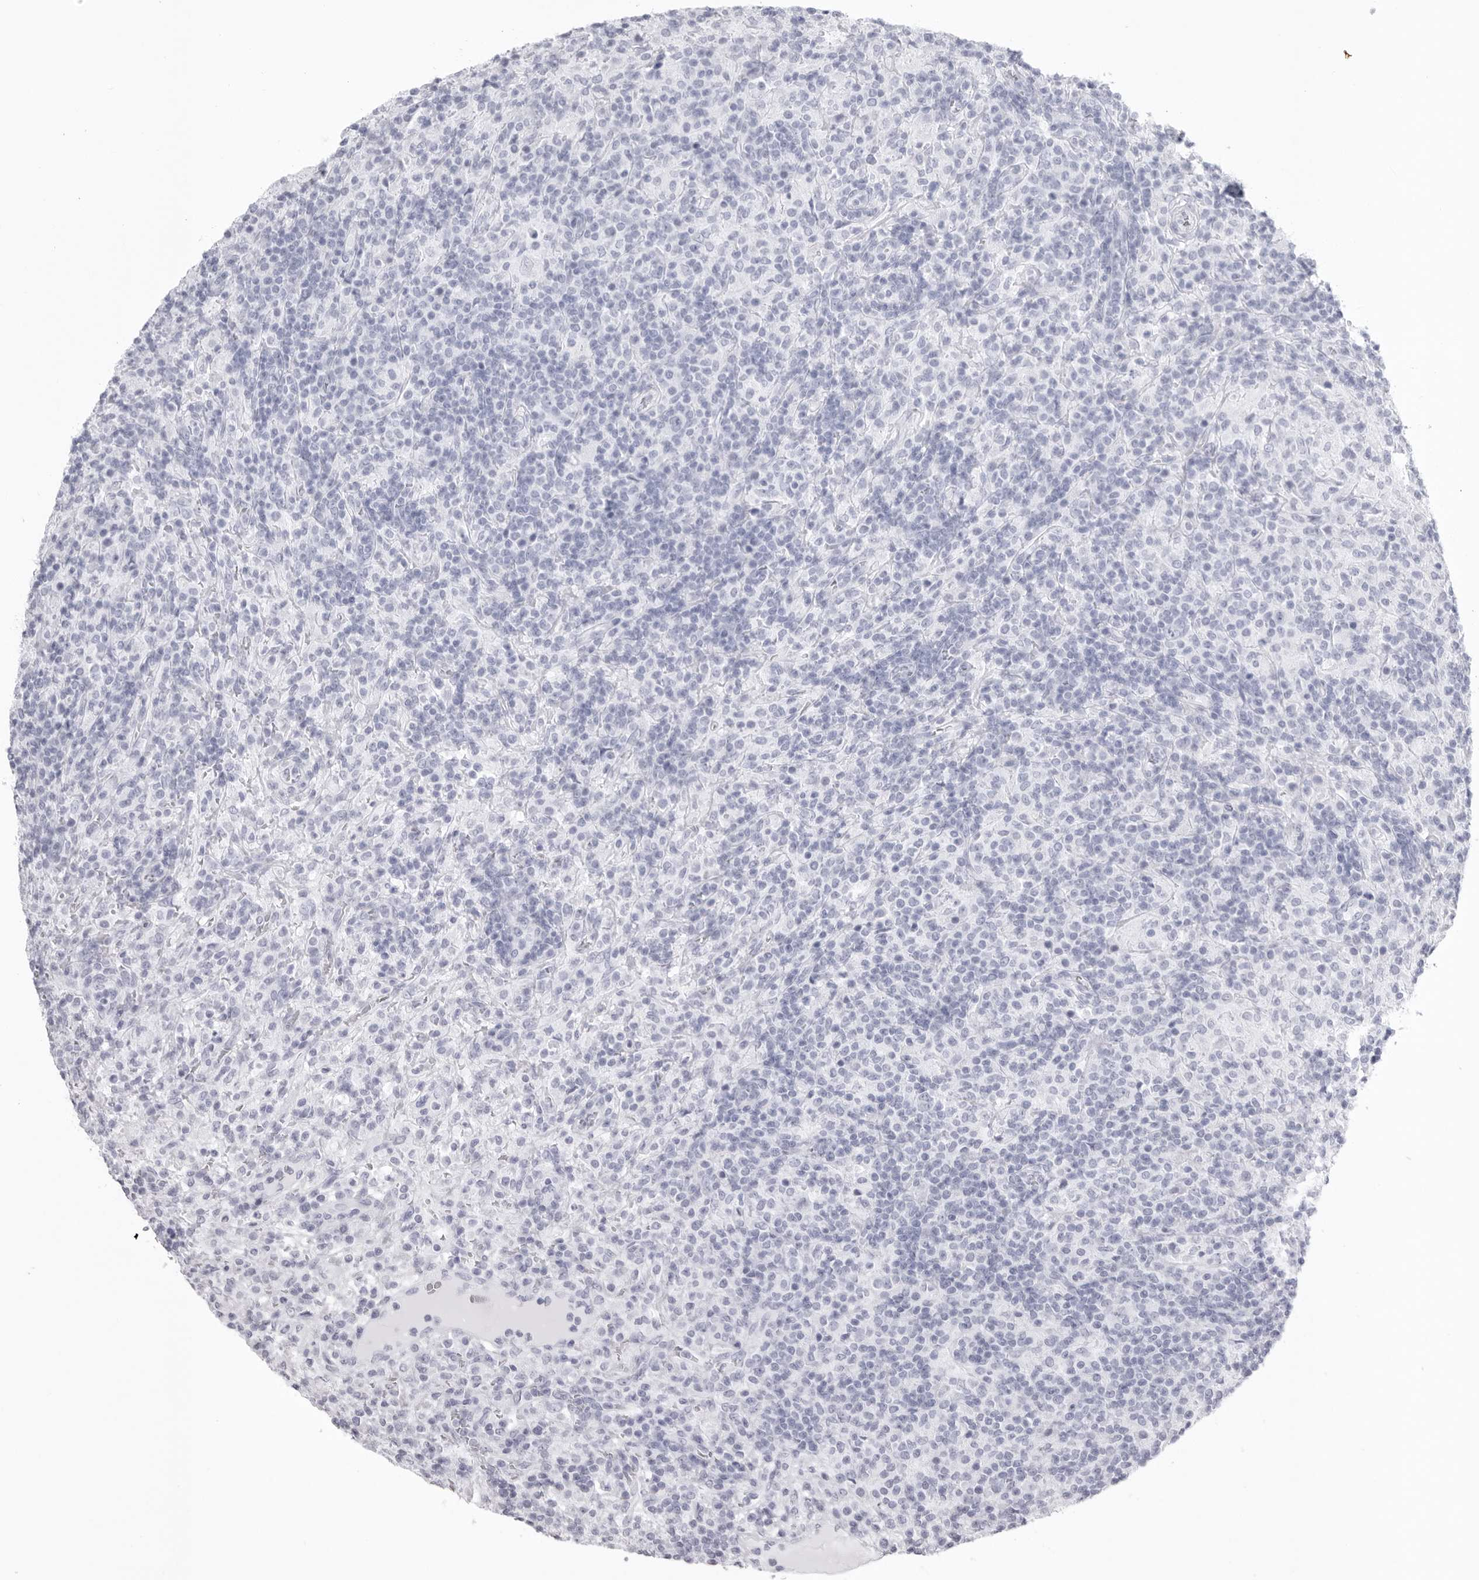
{"staining": {"intensity": "negative", "quantity": "none", "location": "none"}, "tissue": "lymphoma", "cell_type": "Tumor cells", "image_type": "cancer", "snomed": [{"axis": "morphology", "description": "Hodgkin's disease, NOS"}, {"axis": "topography", "description": "Lymph node"}], "caption": "DAB (3,3'-diaminobenzidine) immunohistochemical staining of Hodgkin's disease exhibits no significant positivity in tumor cells.", "gene": "KLK9", "patient": {"sex": "male", "age": 70}}